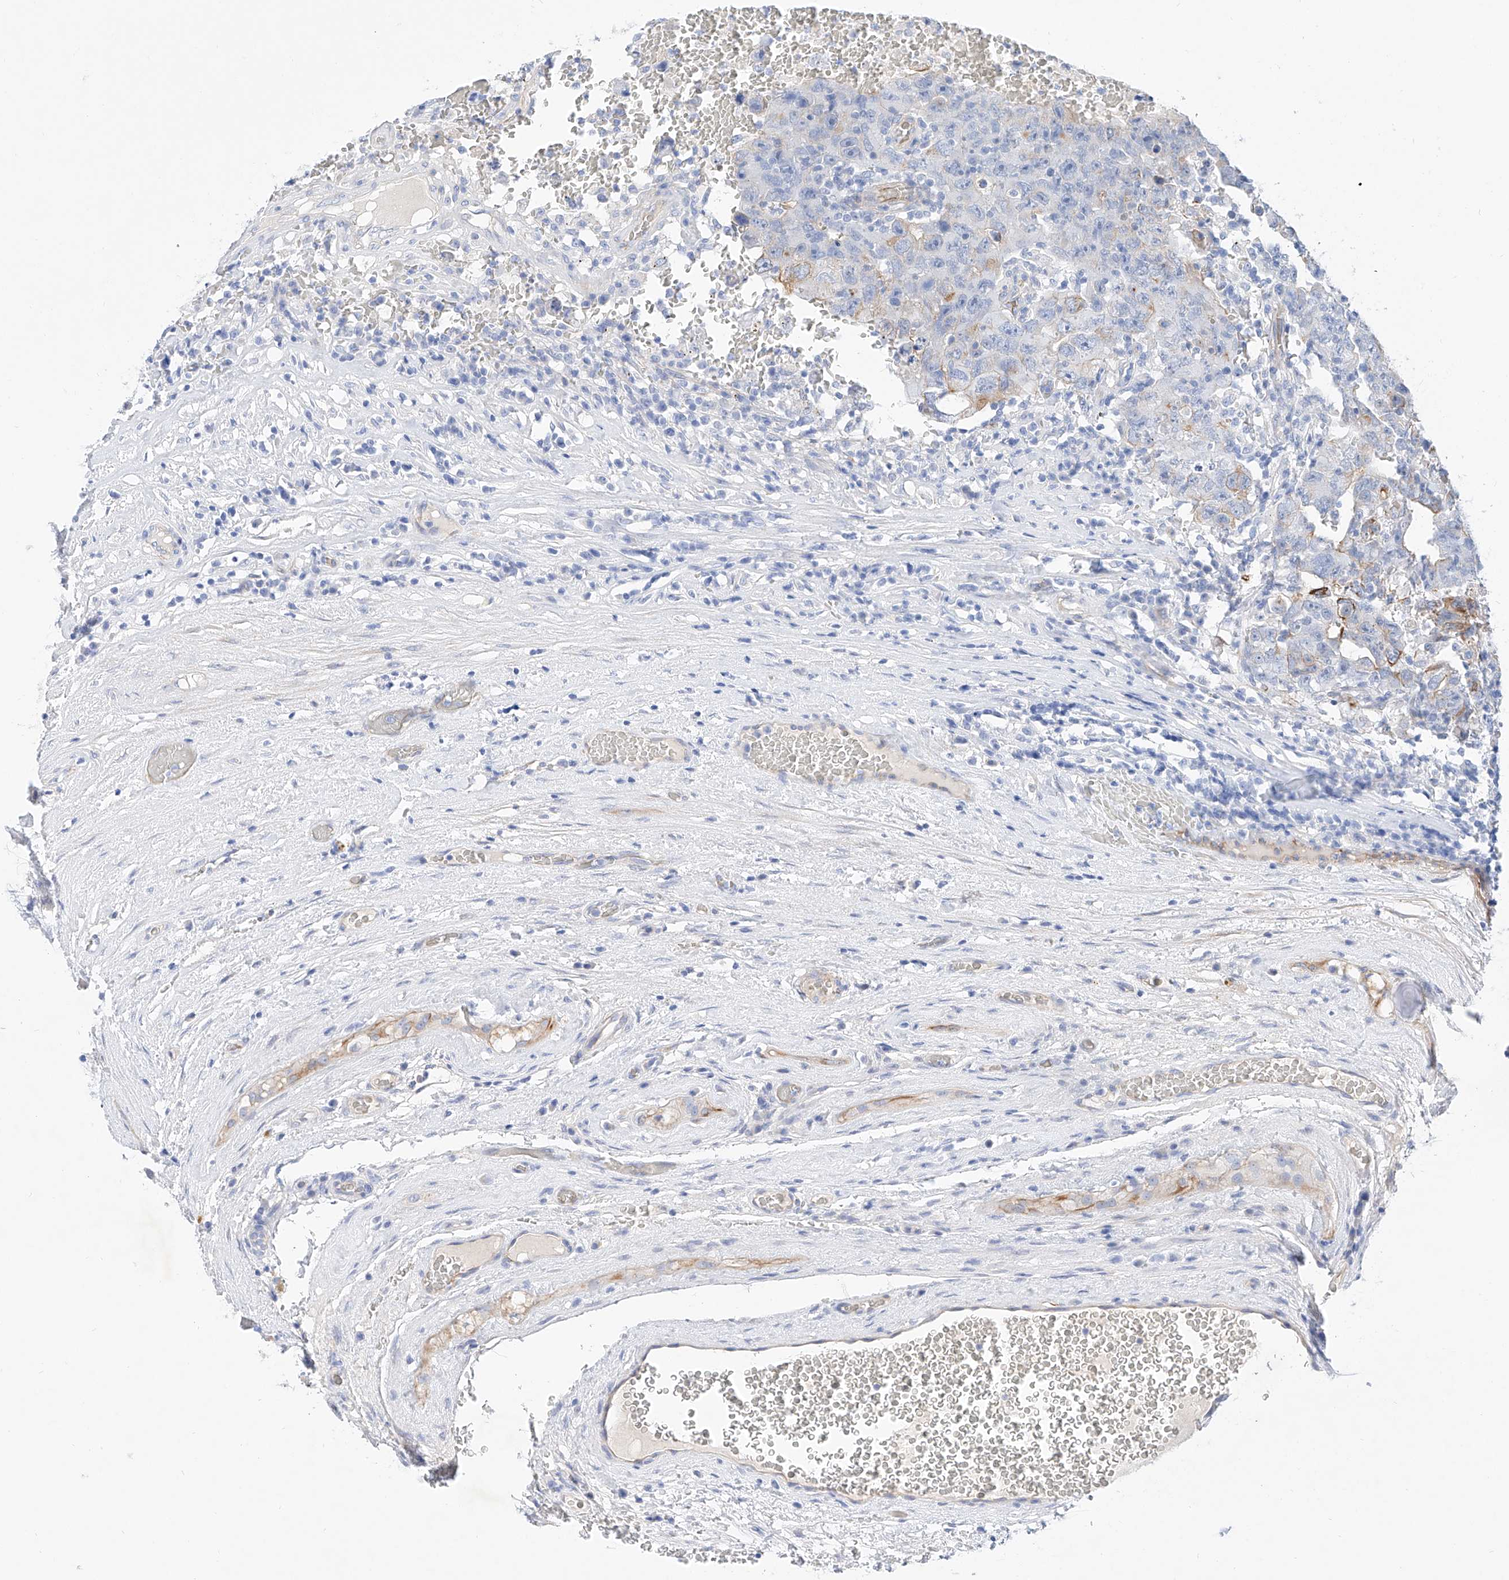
{"staining": {"intensity": "negative", "quantity": "none", "location": "none"}, "tissue": "testis cancer", "cell_type": "Tumor cells", "image_type": "cancer", "snomed": [{"axis": "morphology", "description": "Carcinoma, Embryonal, NOS"}, {"axis": "topography", "description": "Testis"}], "caption": "Immunohistochemistry (IHC) photomicrograph of neoplastic tissue: testis embryonal carcinoma stained with DAB (3,3'-diaminobenzidine) reveals no significant protein positivity in tumor cells. Nuclei are stained in blue.", "gene": "SBSPON", "patient": {"sex": "male", "age": 26}}